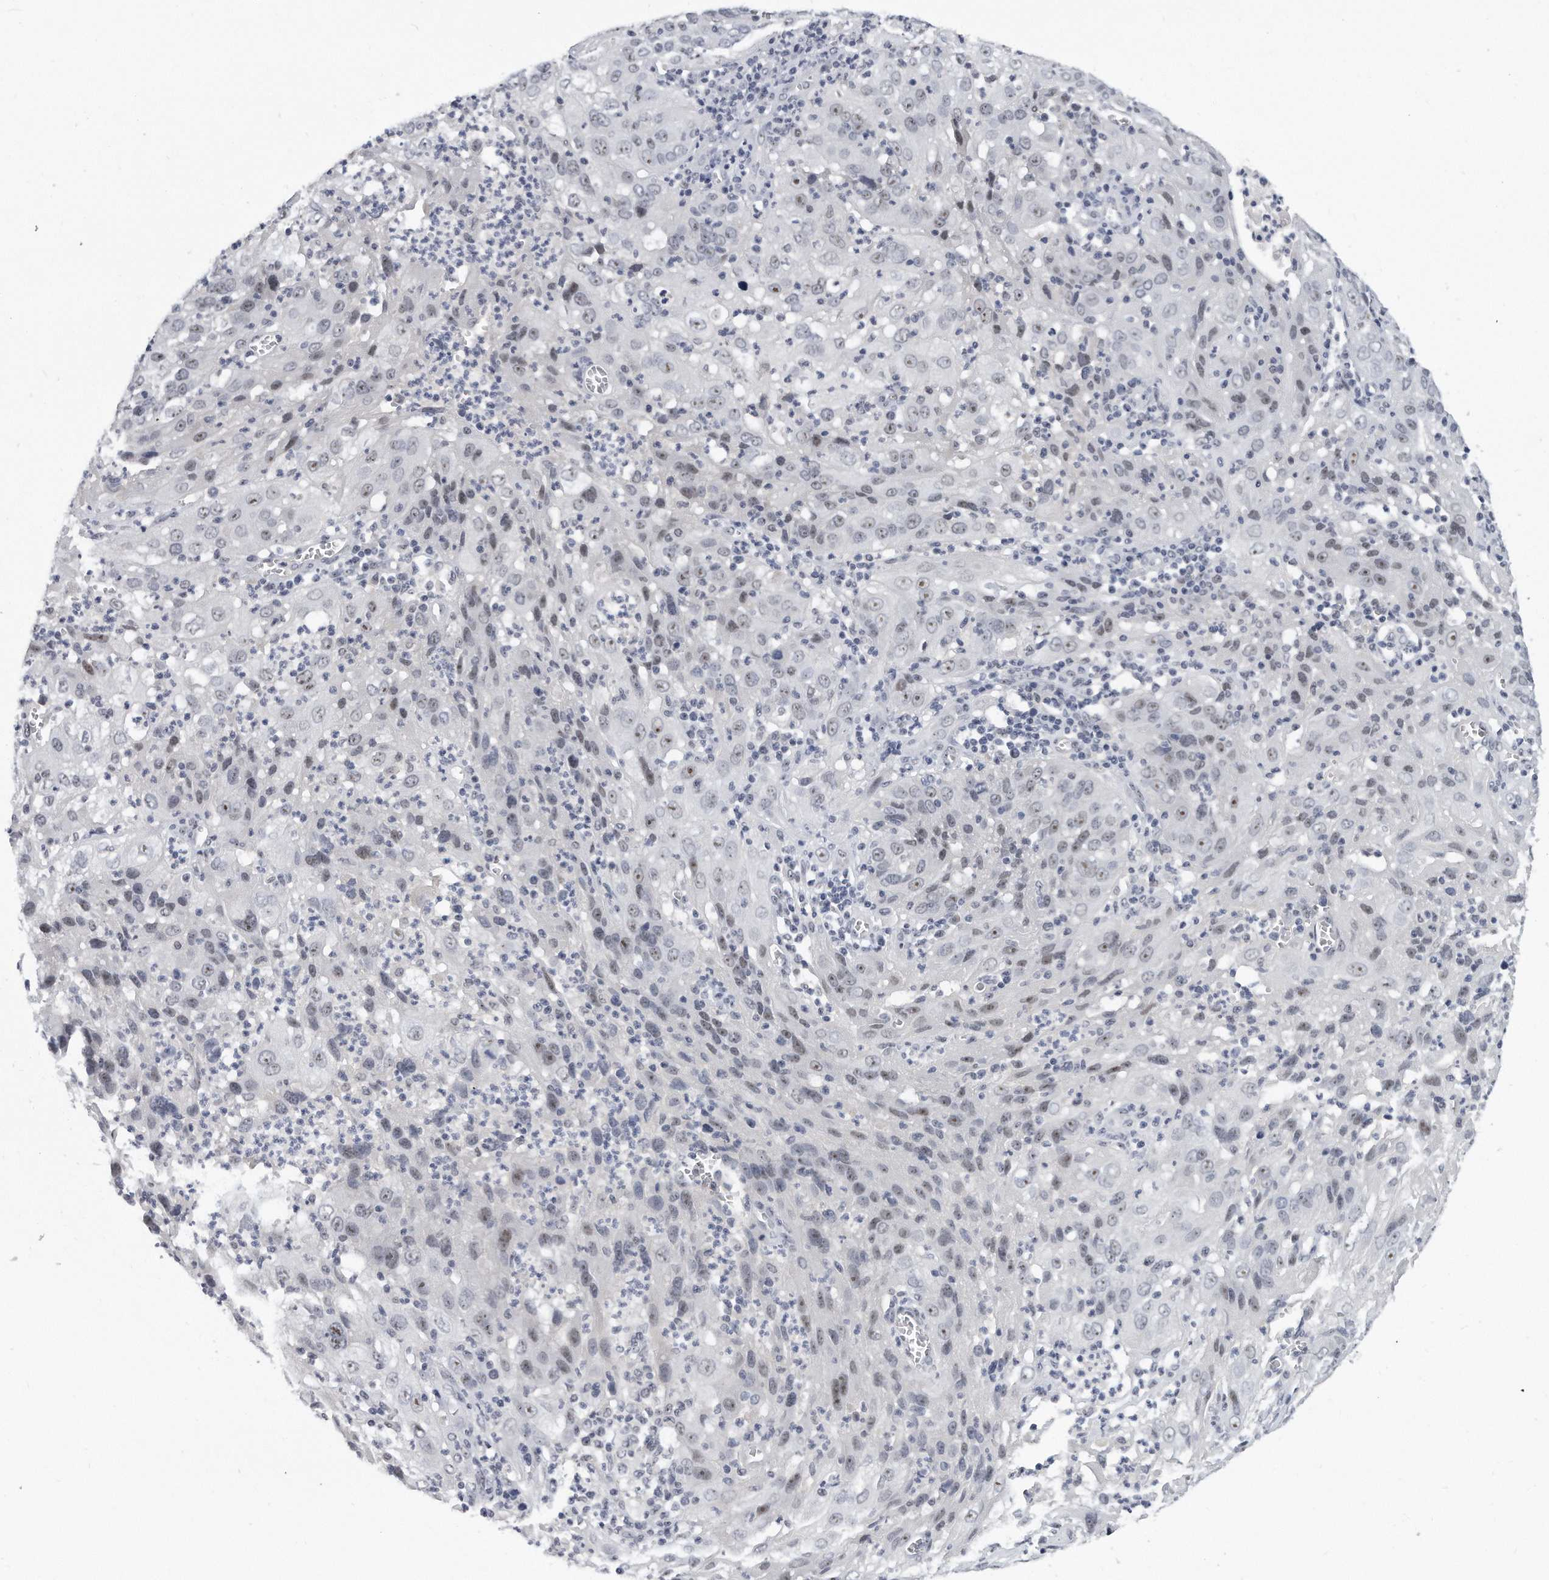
{"staining": {"intensity": "weak", "quantity": "25%-75%", "location": "nuclear"}, "tissue": "cervical cancer", "cell_type": "Tumor cells", "image_type": "cancer", "snomed": [{"axis": "morphology", "description": "Squamous cell carcinoma, NOS"}, {"axis": "topography", "description": "Cervix"}], "caption": "Protein expression analysis of human cervical cancer reveals weak nuclear staining in about 25%-75% of tumor cells. (DAB IHC with brightfield microscopy, high magnification).", "gene": "TFCP2L1", "patient": {"sex": "female", "age": 32}}